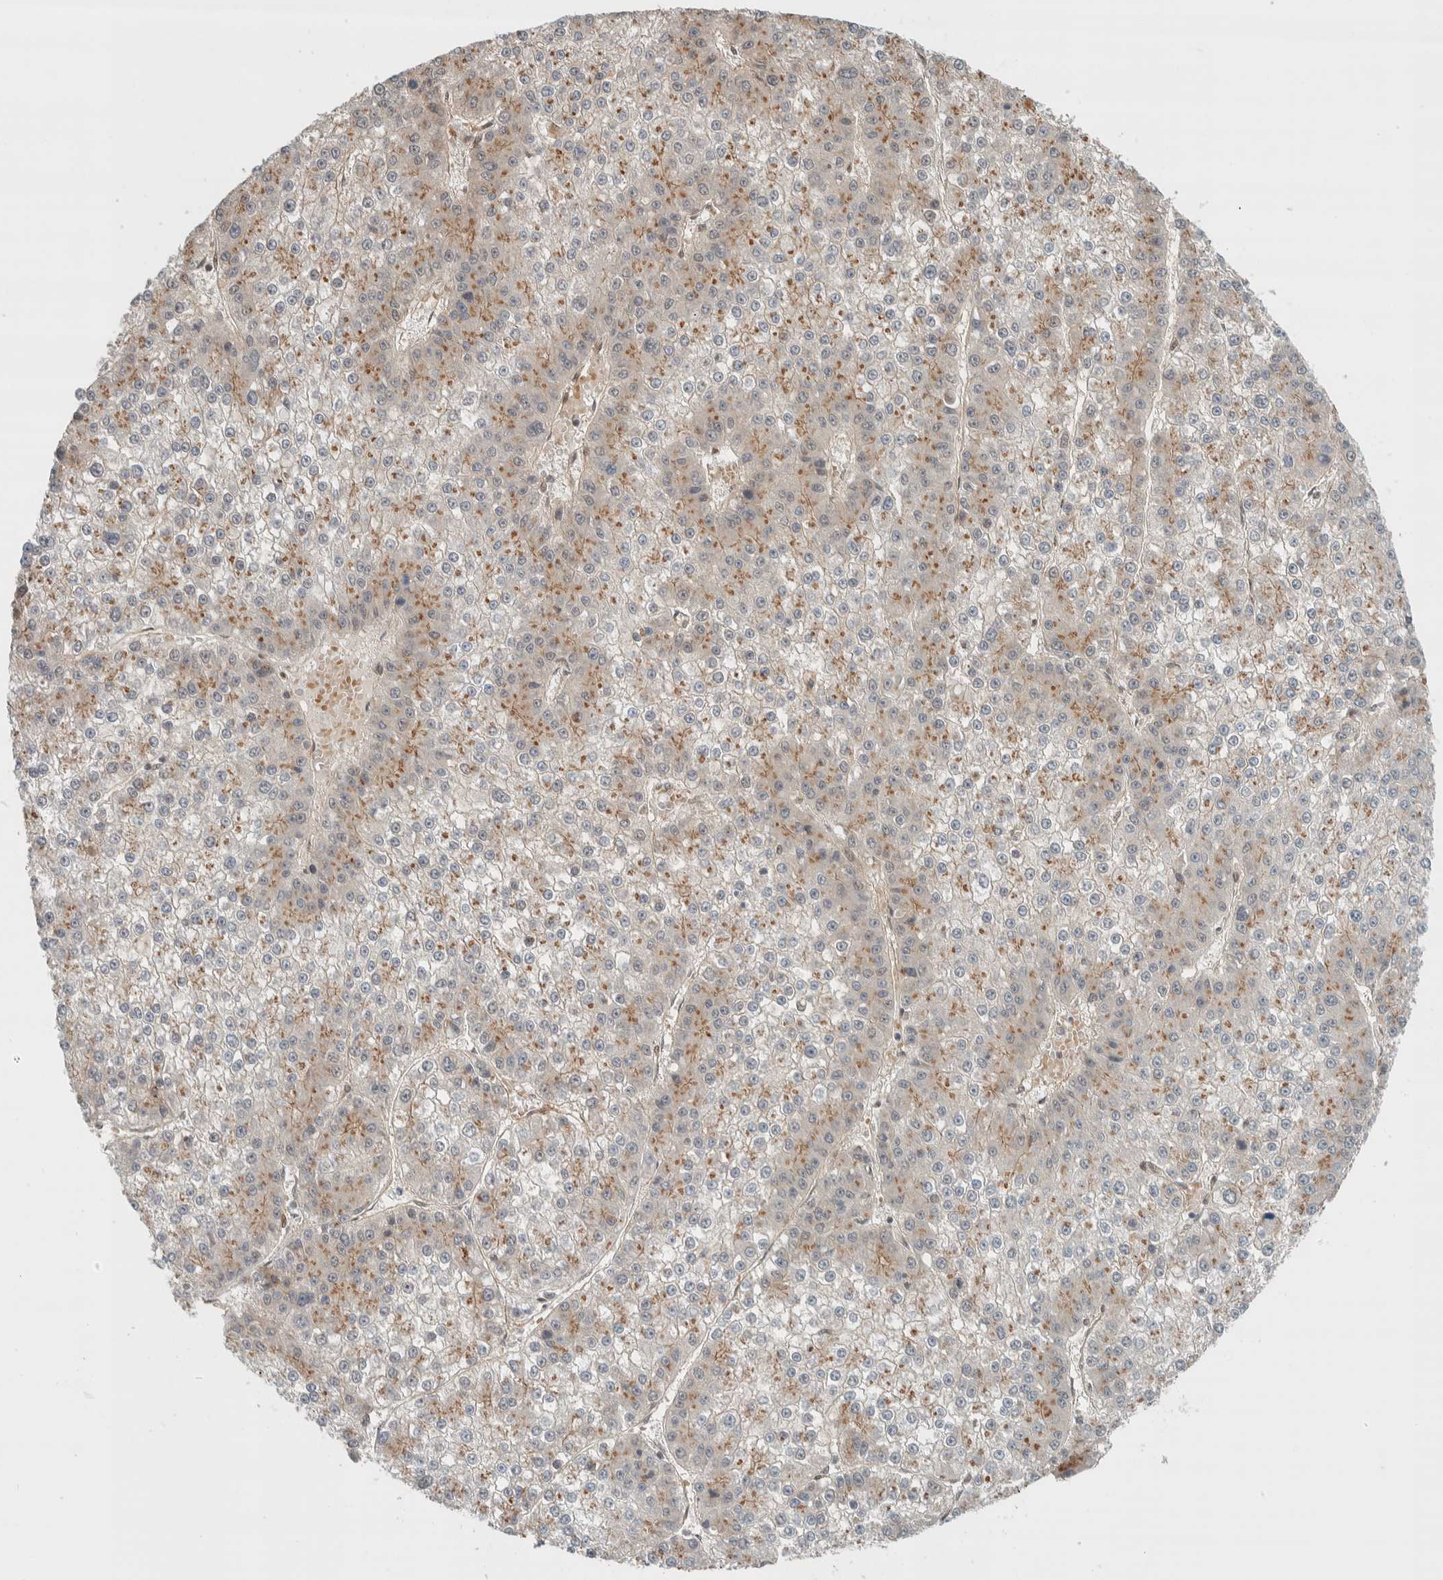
{"staining": {"intensity": "moderate", "quantity": ">75%", "location": "cytoplasmic/membranous"}, "tissue": "liver cancer", "cell_type": "Tumor cells", "image_type": "cancer", "snomed": [{"axis": "morphology", "description": "Carcinoma, Hepatocellular, NOS"}, {"axis": "topography", "description": "Liver"}], "caption": "Moderate cytoplasmic/membranous protein expression is seen in approximately >75% of tumor cells in liver cancer.", "gene": "STXBP4", "patient": {"sex": "female", "age": 73}}